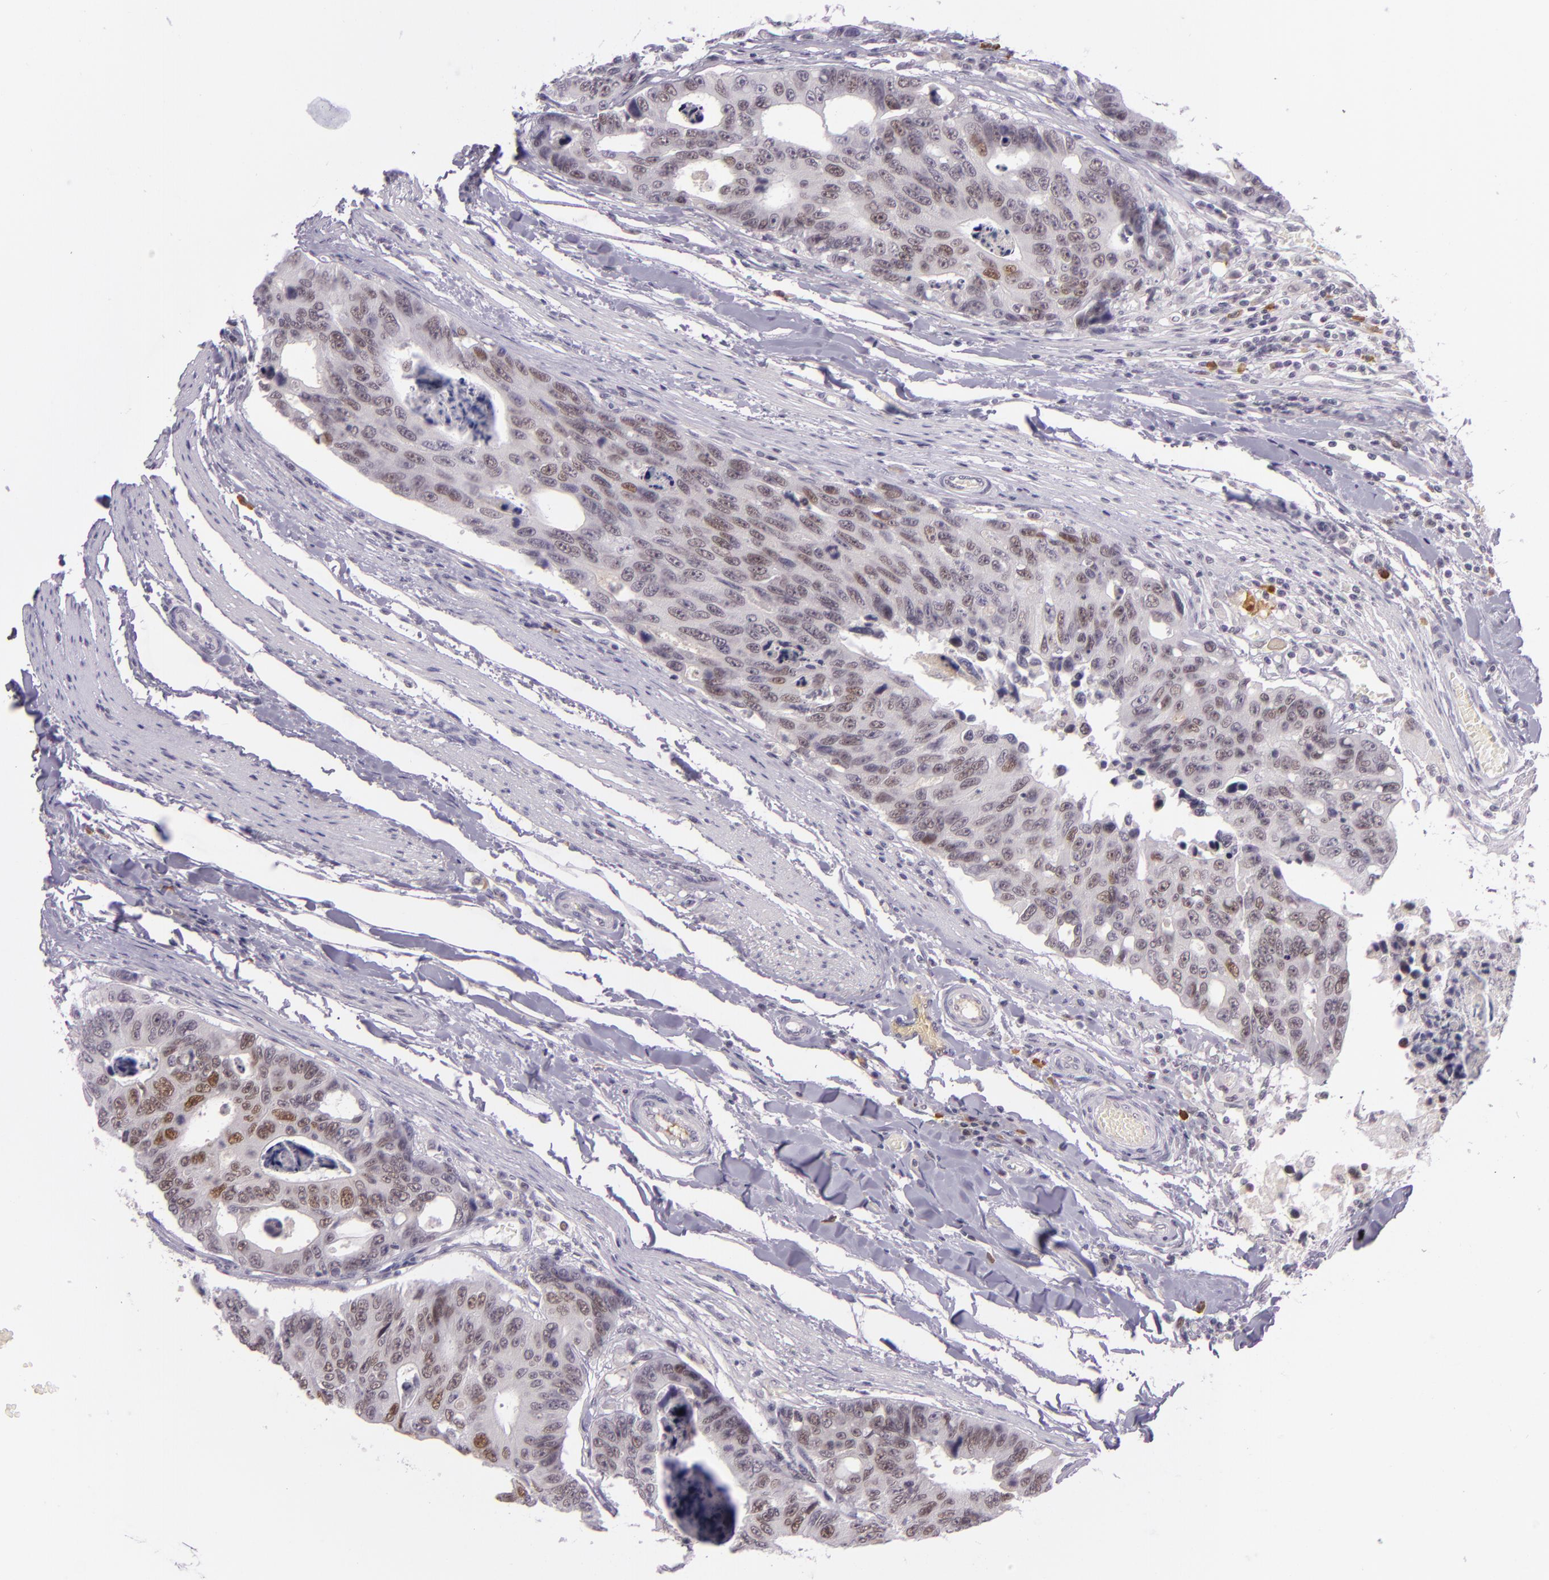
{"staining": {"intensity": "weak", "quantity": "25%-75%", "location": "nuclear"}, "tissue": "colorectal cancer", "cell_type": "Tumor cells", "image_type": "cancer", "snomed": [{"axis": "morphology", "description": "Adenocarcinoma, NOS"}, {"axis": "topography", "description": "Colon"}], "caption": "Colorectal adenocarcinoma stained with a brown dye reveals weak nuclear positive staining in about 25%-75% of tumor cells.", "gene": "CHEK2", "patient": {"sex": "female", "age": 86}}